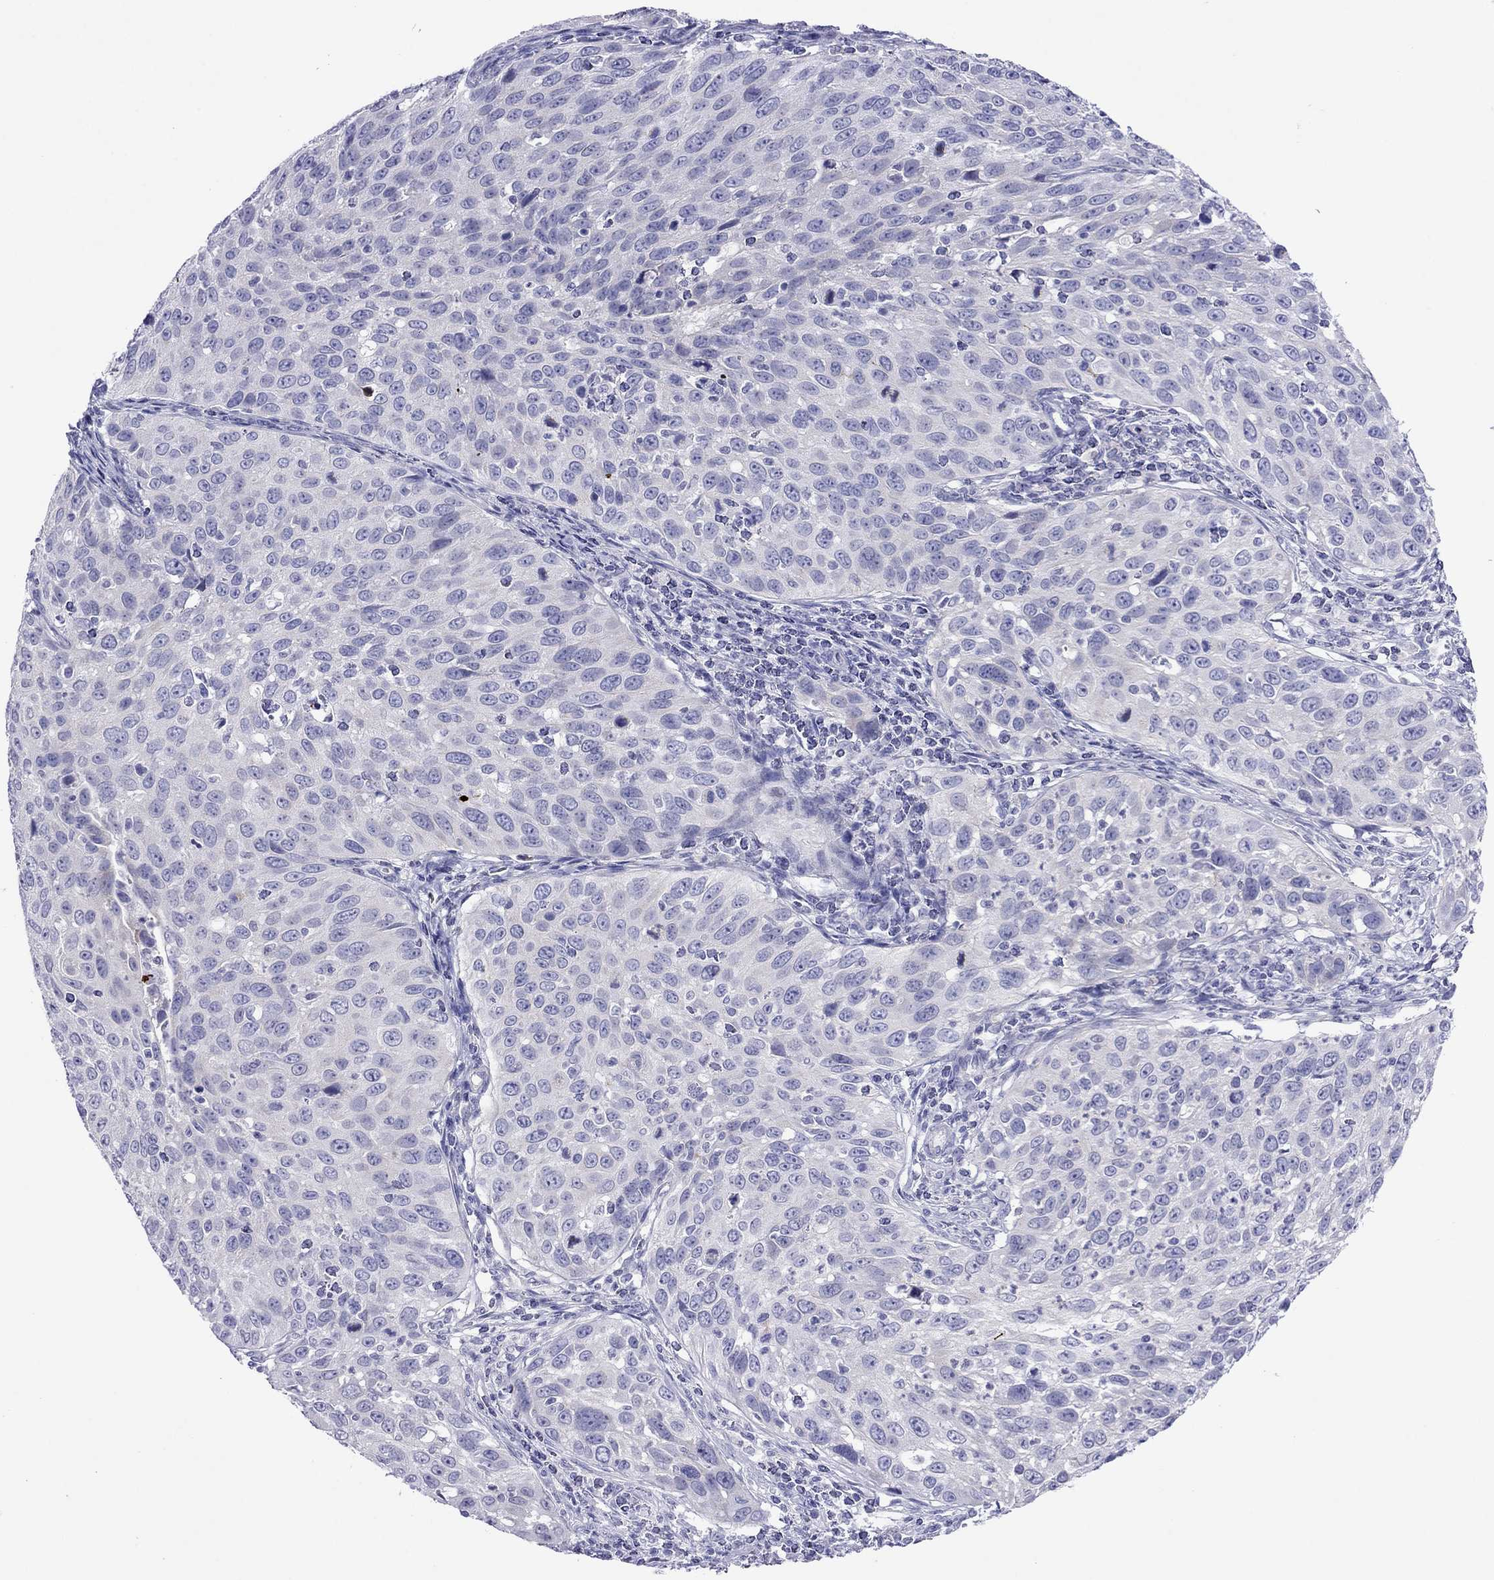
{"staining": {"intensity": "negative", "quantity": "none", "location": "none"}, "tissue": "cervical cancer", "cell_type": "Tumor cells", "image_type": "cancer", "snomed": [{"axis": "morphology", "description": "Squamous cell carcinoma, NOS"}, {"axis": "topography", "description": "Cervix"}], "caption": "A histopathology image of human cervical cancer is negative for staining in tumor cells. The staining was performed using DAB (3,3'-diaminobenzidine) to visualize the protein expression in brown, while the nuclei were stained in blue with hematoxylin (Magnification: 20x).", "gene": "PCDHA6", "patient": {"sex": "female", "age": 26}}